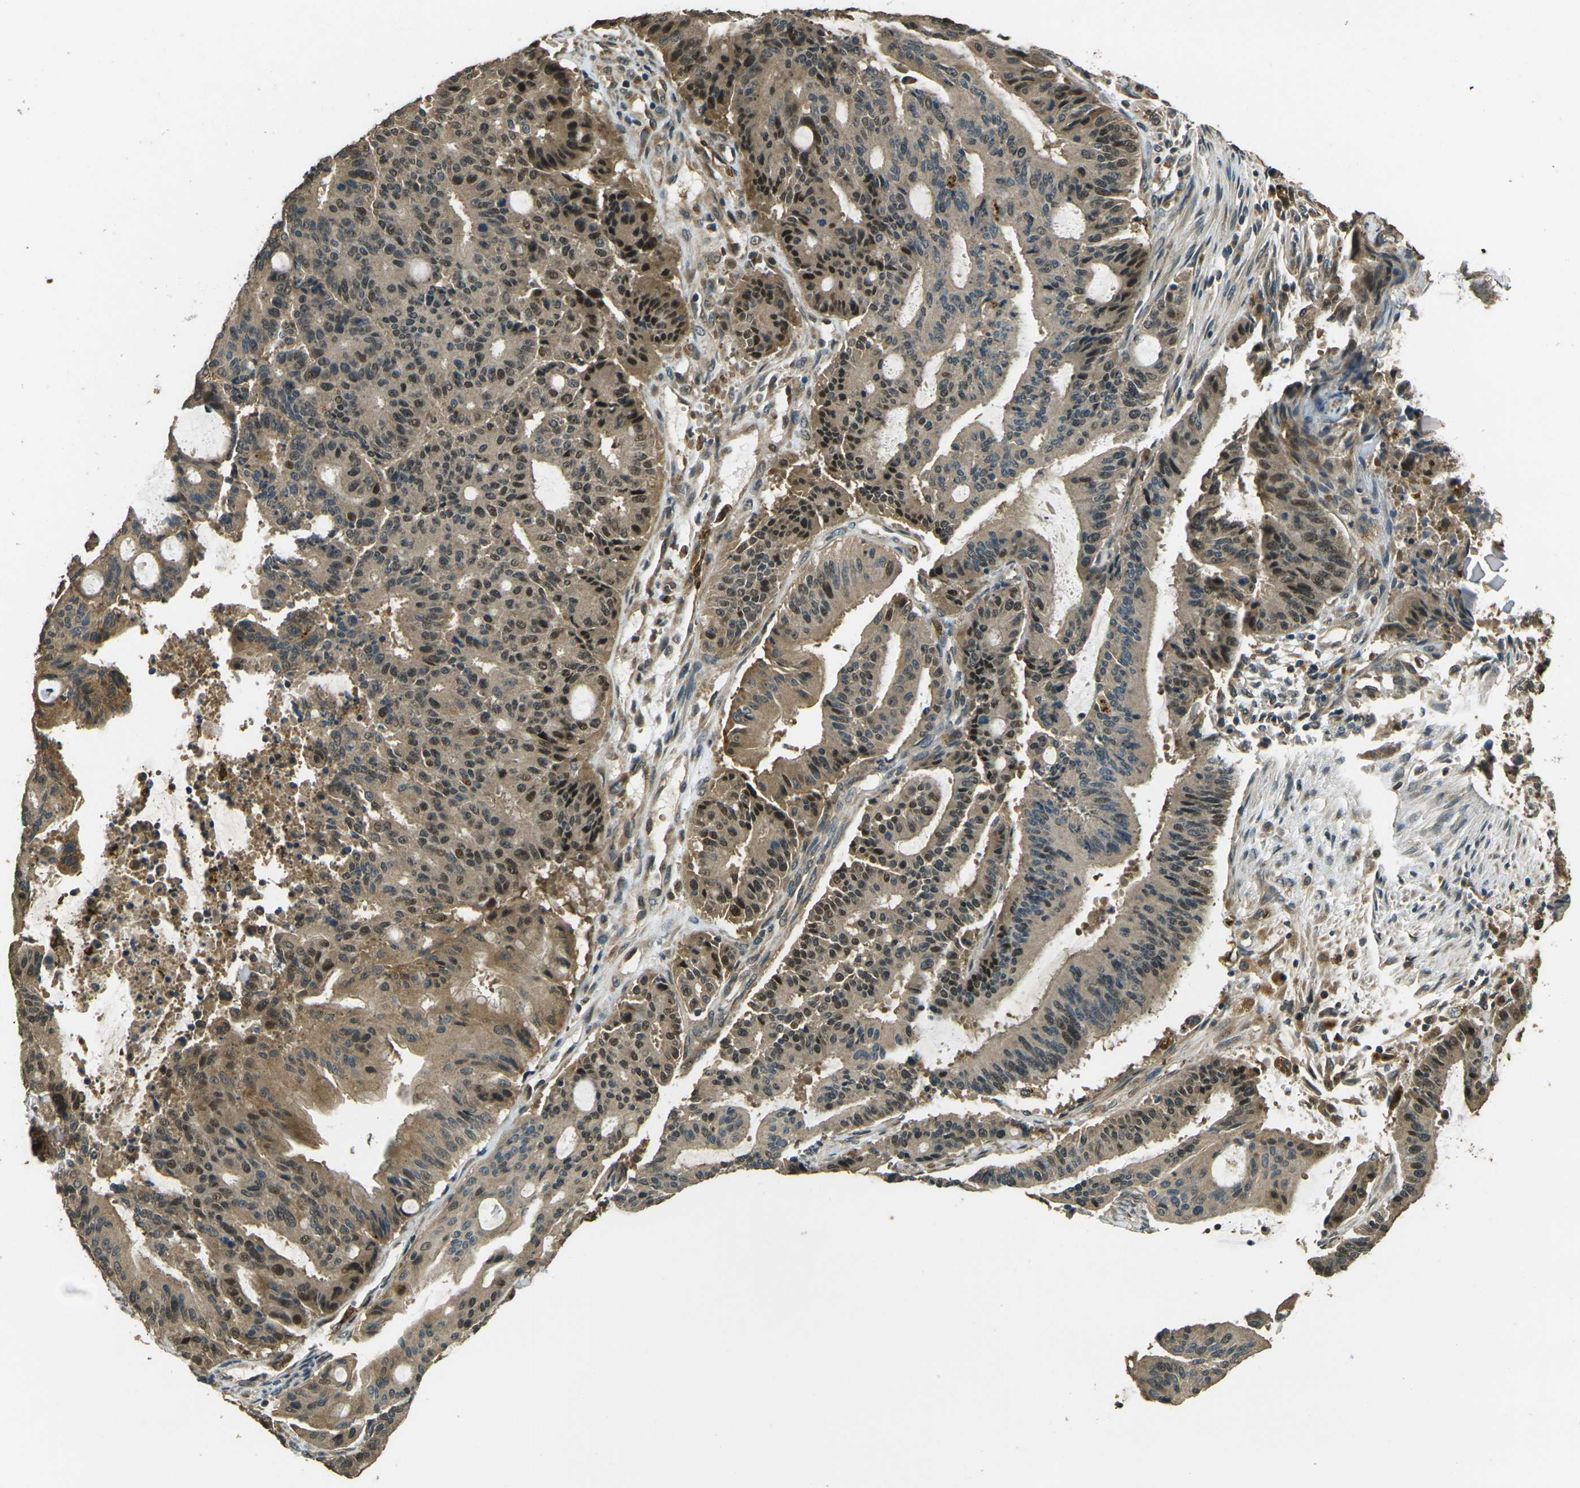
{"staining": {"intensity": "moderate", "quantity": ">75%", "location": "cytoplasmic/membranous,nuclear"}, "tissue": "liver cancer", "cell_type": "Tumor cells", "image_type": "cancer", "snomed": [{"axis": "morphology", "description": "Cholangiocarcinoma"}, {"axis": "topography", "description": "Liver"}], "caption": "A brown stain highlights moderate cytoplasmic/membranous and nuclear expression of a protein in human liver cholangiocarcinoma tumor cells.", "gene": "TOR1A", "patient": {"sex": "female", "age": 73}}